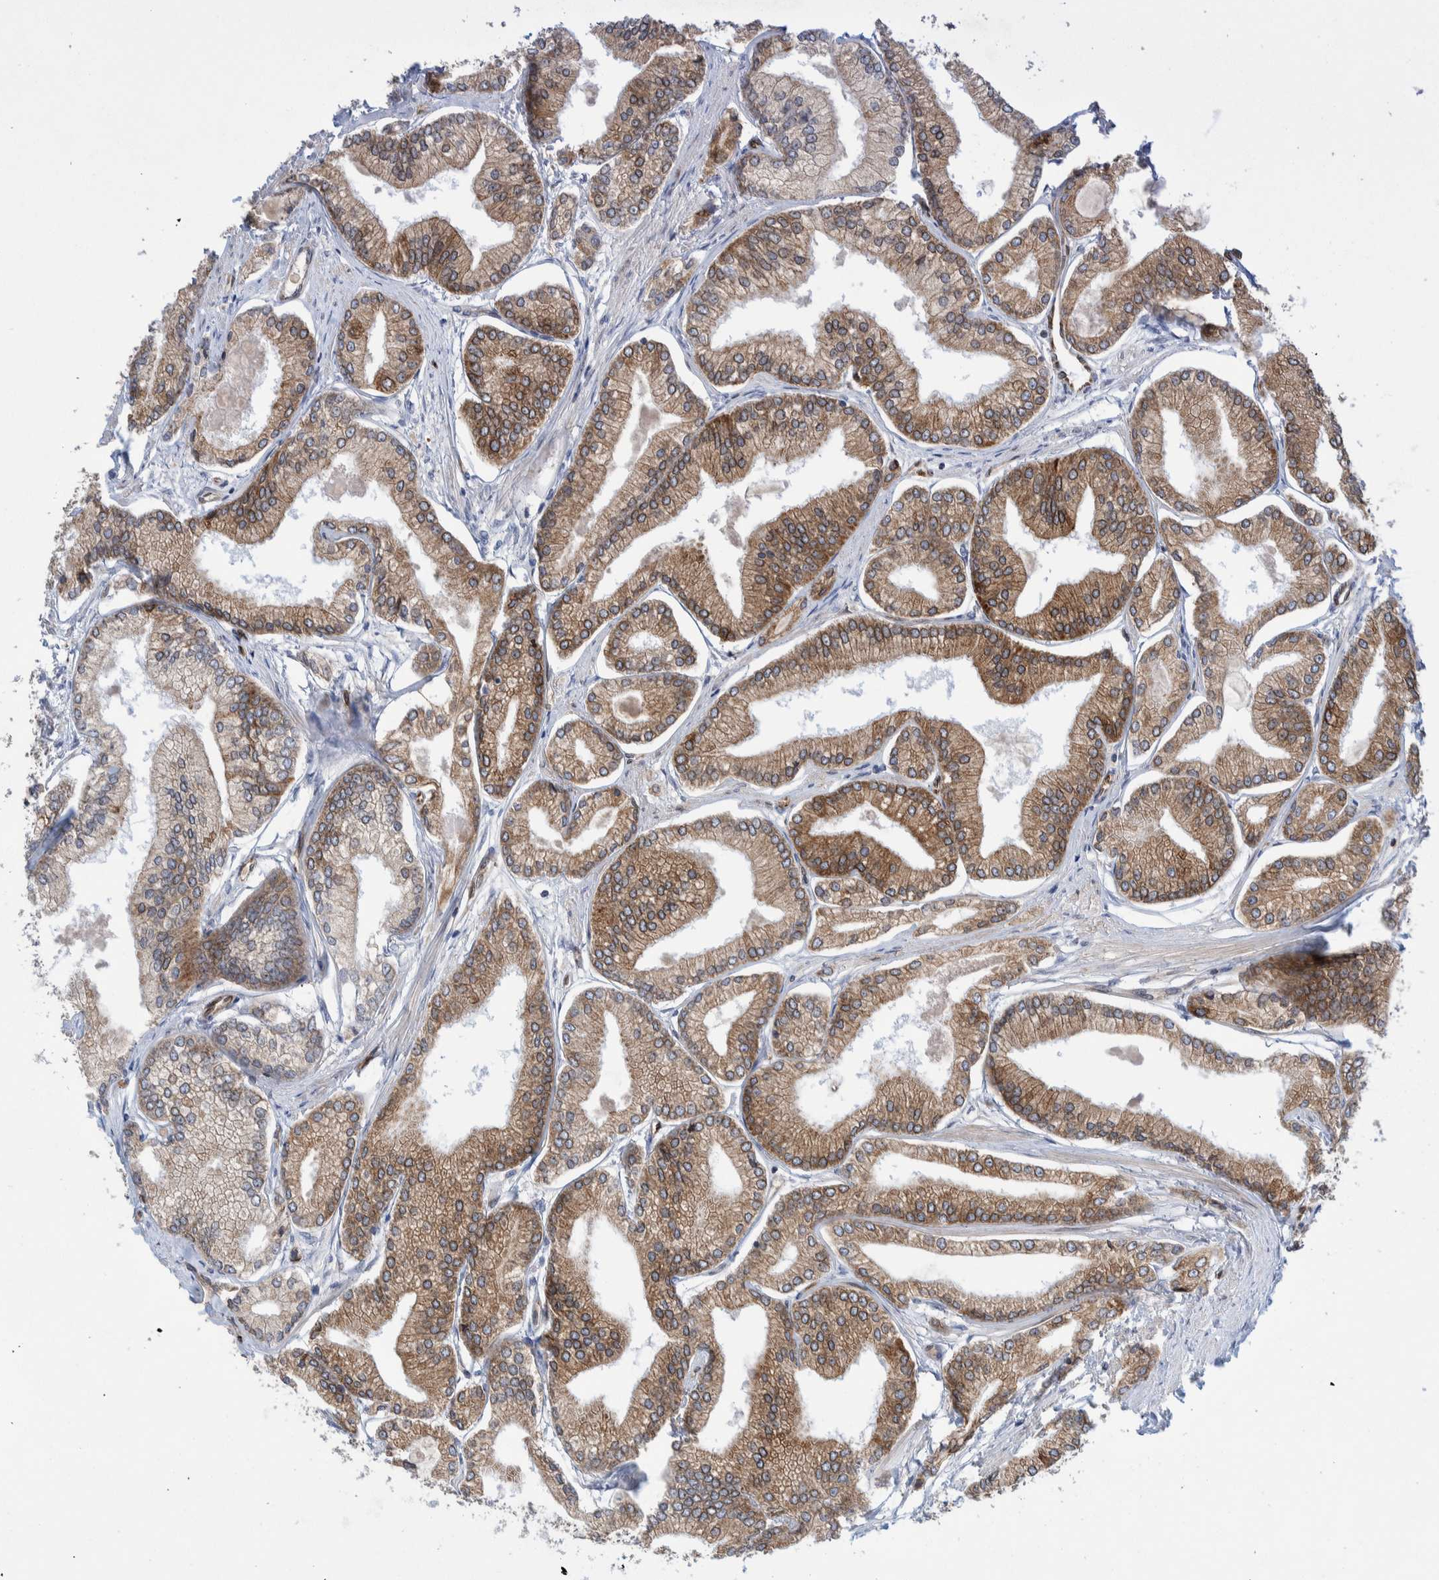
{"staining": {"intensity": "weak", "quantity": ">75%", "location": "cytoplasmic/membranous"}, "tissue": "prostate cancer", "cell_type": "Tumor cells", "image_type": "cancer", "snomed": [{"axis": "morphology", "description": "Adenocarcinoma, Low grade"}, {"axis": "topography", "description": "Prostate"}], "caption": "Tumor cells display low levels of weak cytoplasmic/membranous staining in about >75% of cells in human prostate cancer (low-grade adenocarcinoma).", "gene": "THEM6", "patient": {"sex": "male", "age": 52}}